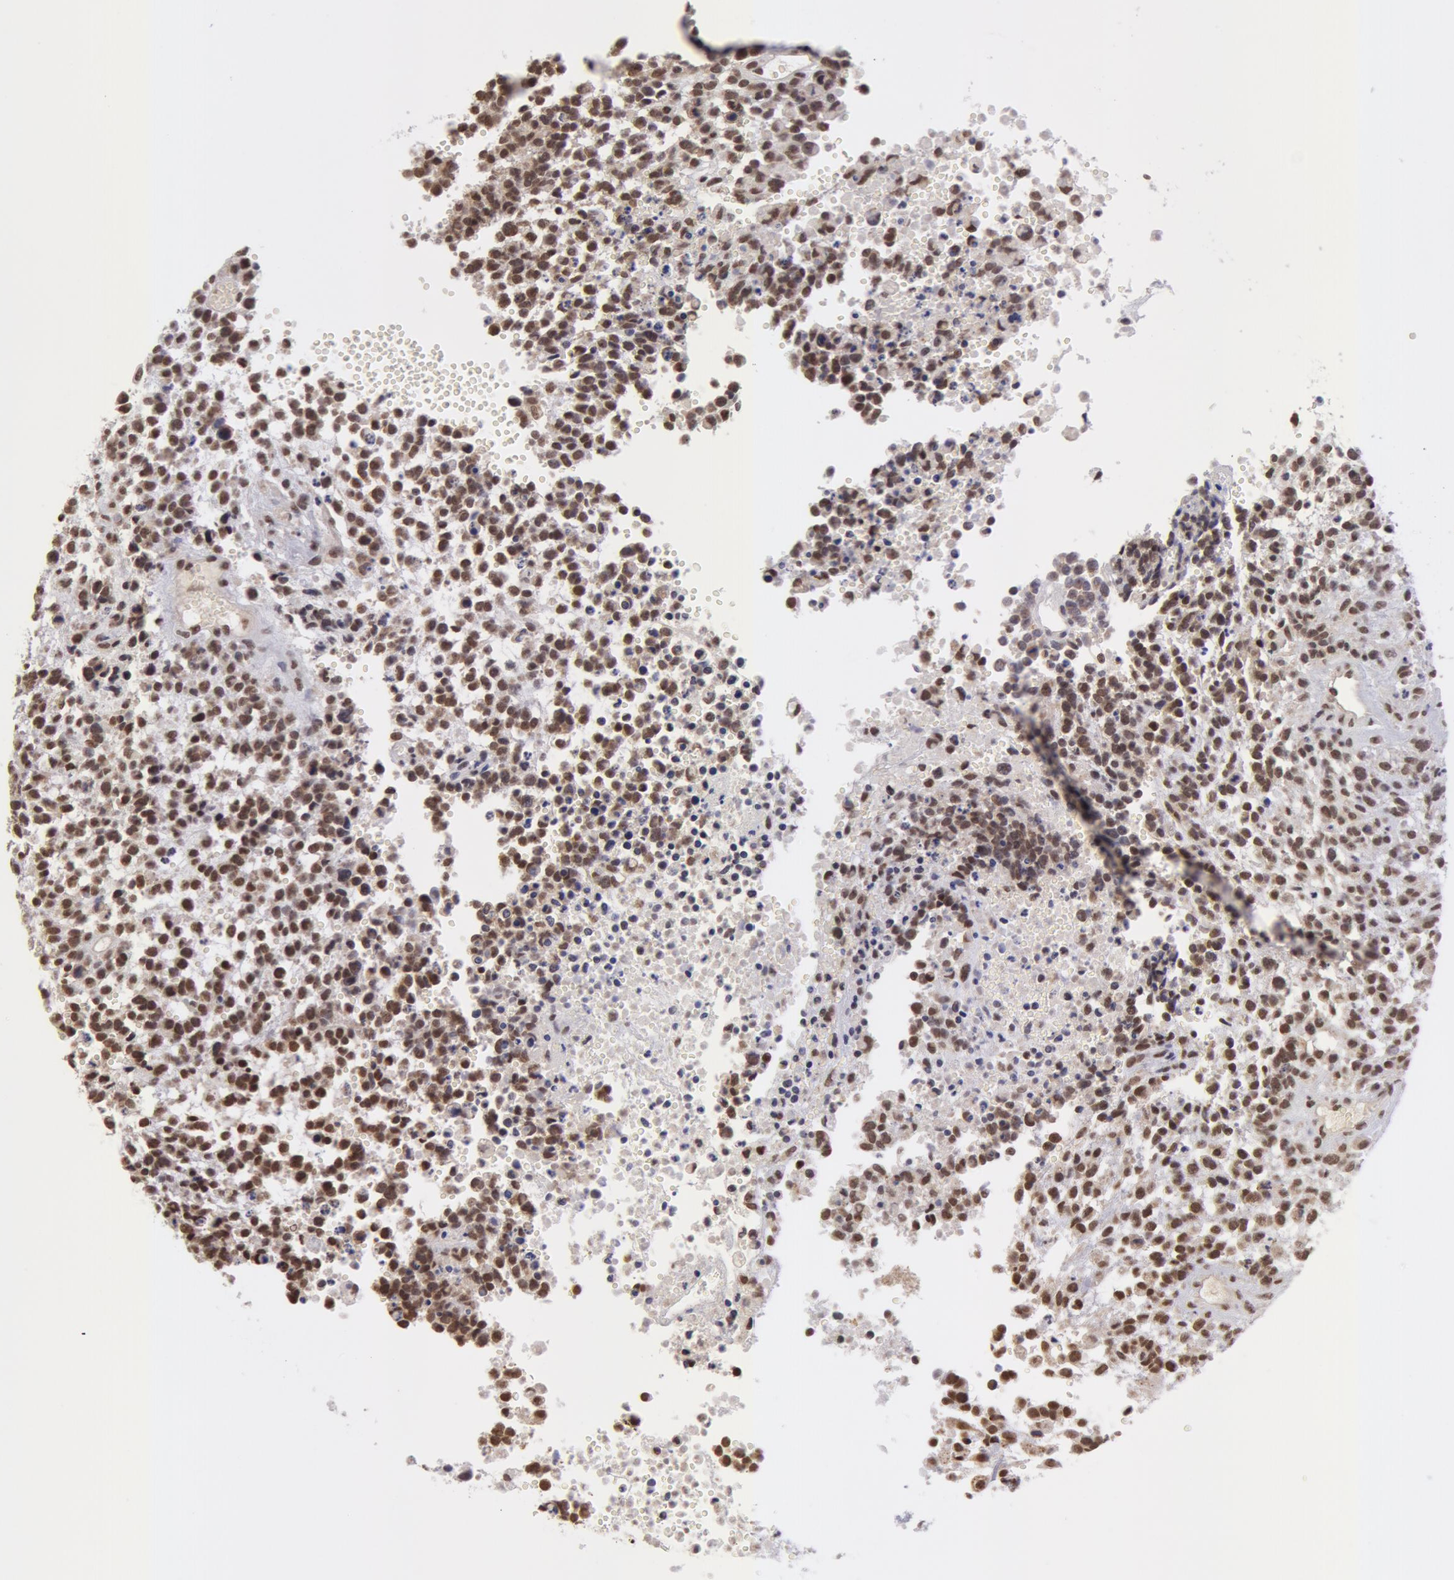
{"staining": {"intensity": "moderate", "quantity": ">75%", "location": "nuclear"}, "tissue": "glioma", "cell_type": "Tumor cells", "image_type": "cancer", "snomed": [{"axis": "morphology", "description": "Glioma, malignant, High grade"}, {"axis": "topography", "description": "Brain"}], "caption": "Malignant glioma (high-grade) stained with DAB immunohistochemistry (IHC) shows medium levels of moderate nuclear positivity in about >75% of tumor cells.", "gene": "VRTN", "patient": {"sex": "male", "age": 66}}